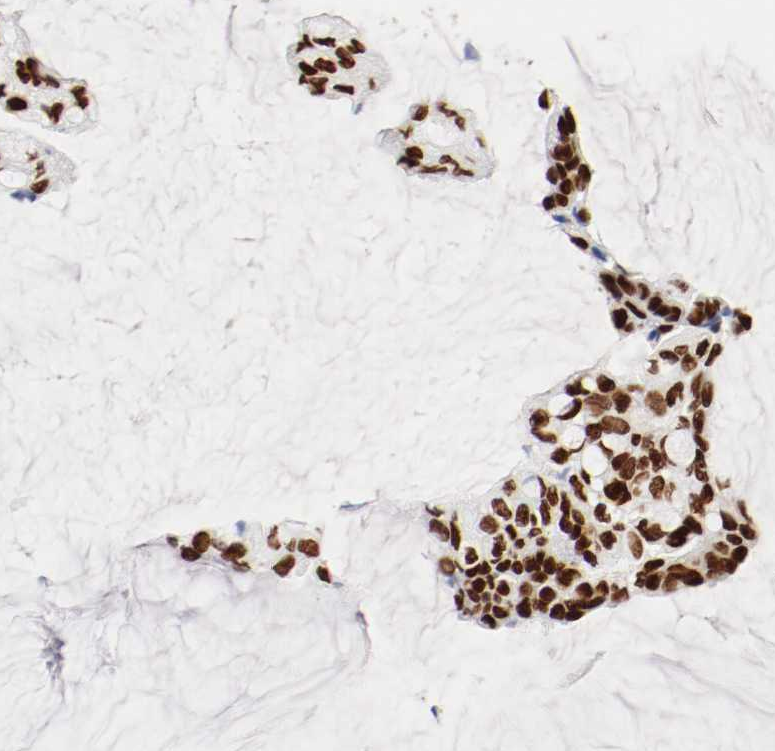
{"staining": {"intensity": "strong", "quantity": ">75%", "location": "nuclear"}, "tissue": "ovarian cancer", "cell_type": "Tumor cells", "image_type": "cancer", "snomed": [{"axis": "morphology", "description": "Cystadenocarcinoma, mucinous, NOS"}, {"axis": "topography", "description": "Ovary"}], "caption": "Immunohistochemical staining of ovarian mucinous cystadenocarcinoma shows strong nuclear protein expression in about >75% of tumor cells. The staining is performed using DAB (3,3'-diaminobenzidine) brown chromogen to label protein expression. The nuclei are counter-stained blue using hematoxylin.", "gene": "CTBP1", "patient": {"sex": "female", "age": 39}}